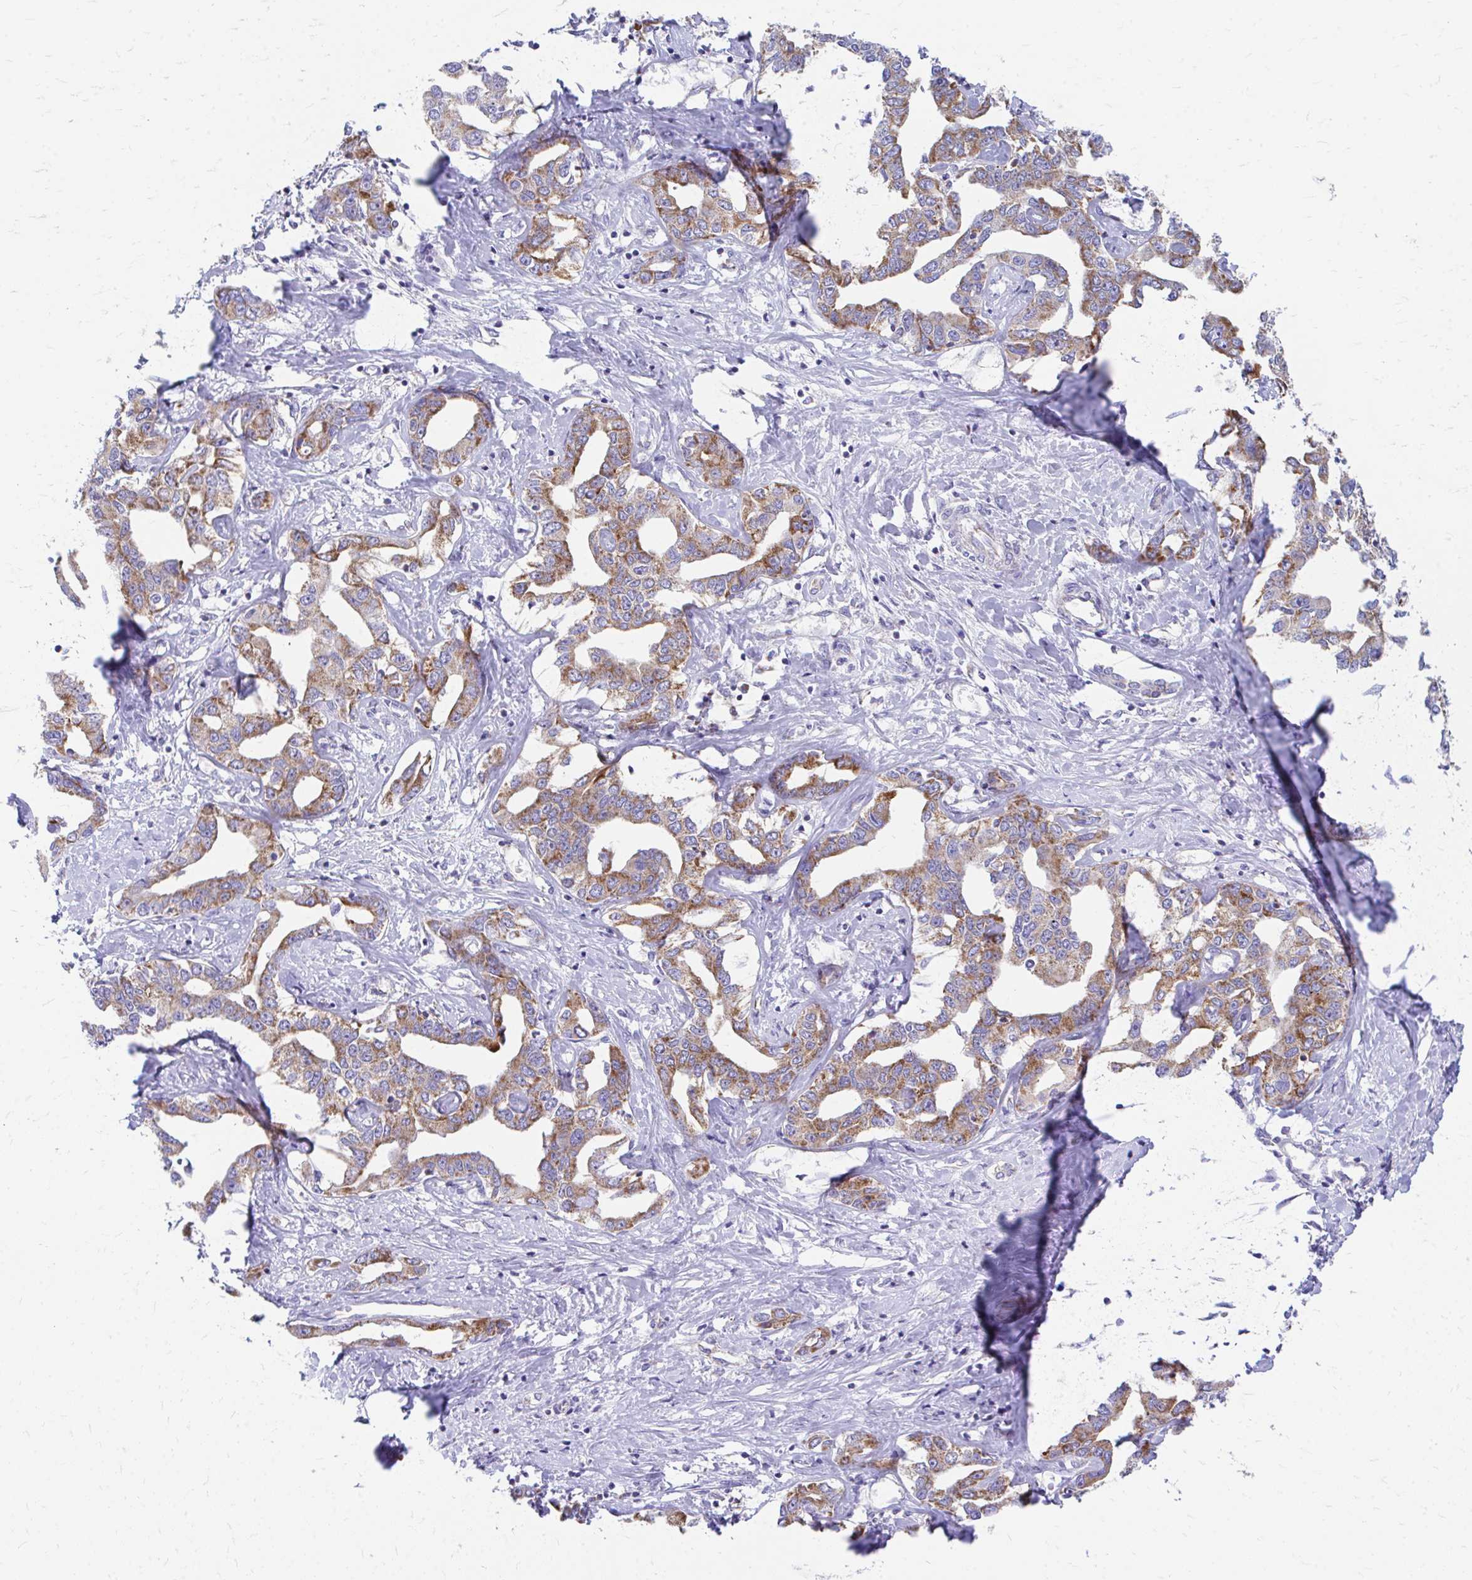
{"staining": {"intensity": "moderate", "quantity": ">75%", "location": "cytoplasmic/membranous"}, "tissue": "liver cancer", "cell_type": "Tumor cells", "image_type": "cancer", "snomed": [{"axis": "morphology", "description": "Cholangiocarcinoma"}, {"axis": "topography", "description": "Liver"}], "caption": "Liver cholangiocarcinoma stained for a protein reveals moderate cytoplasmic/membranous positivity in tumor cells. (DAB (3,3'-diaminobenzidine) IHC, brown staining for protein, blue staining for nuclei).", "gene": "MRPL19", "patient": {"sex": "male", "age": 59}}